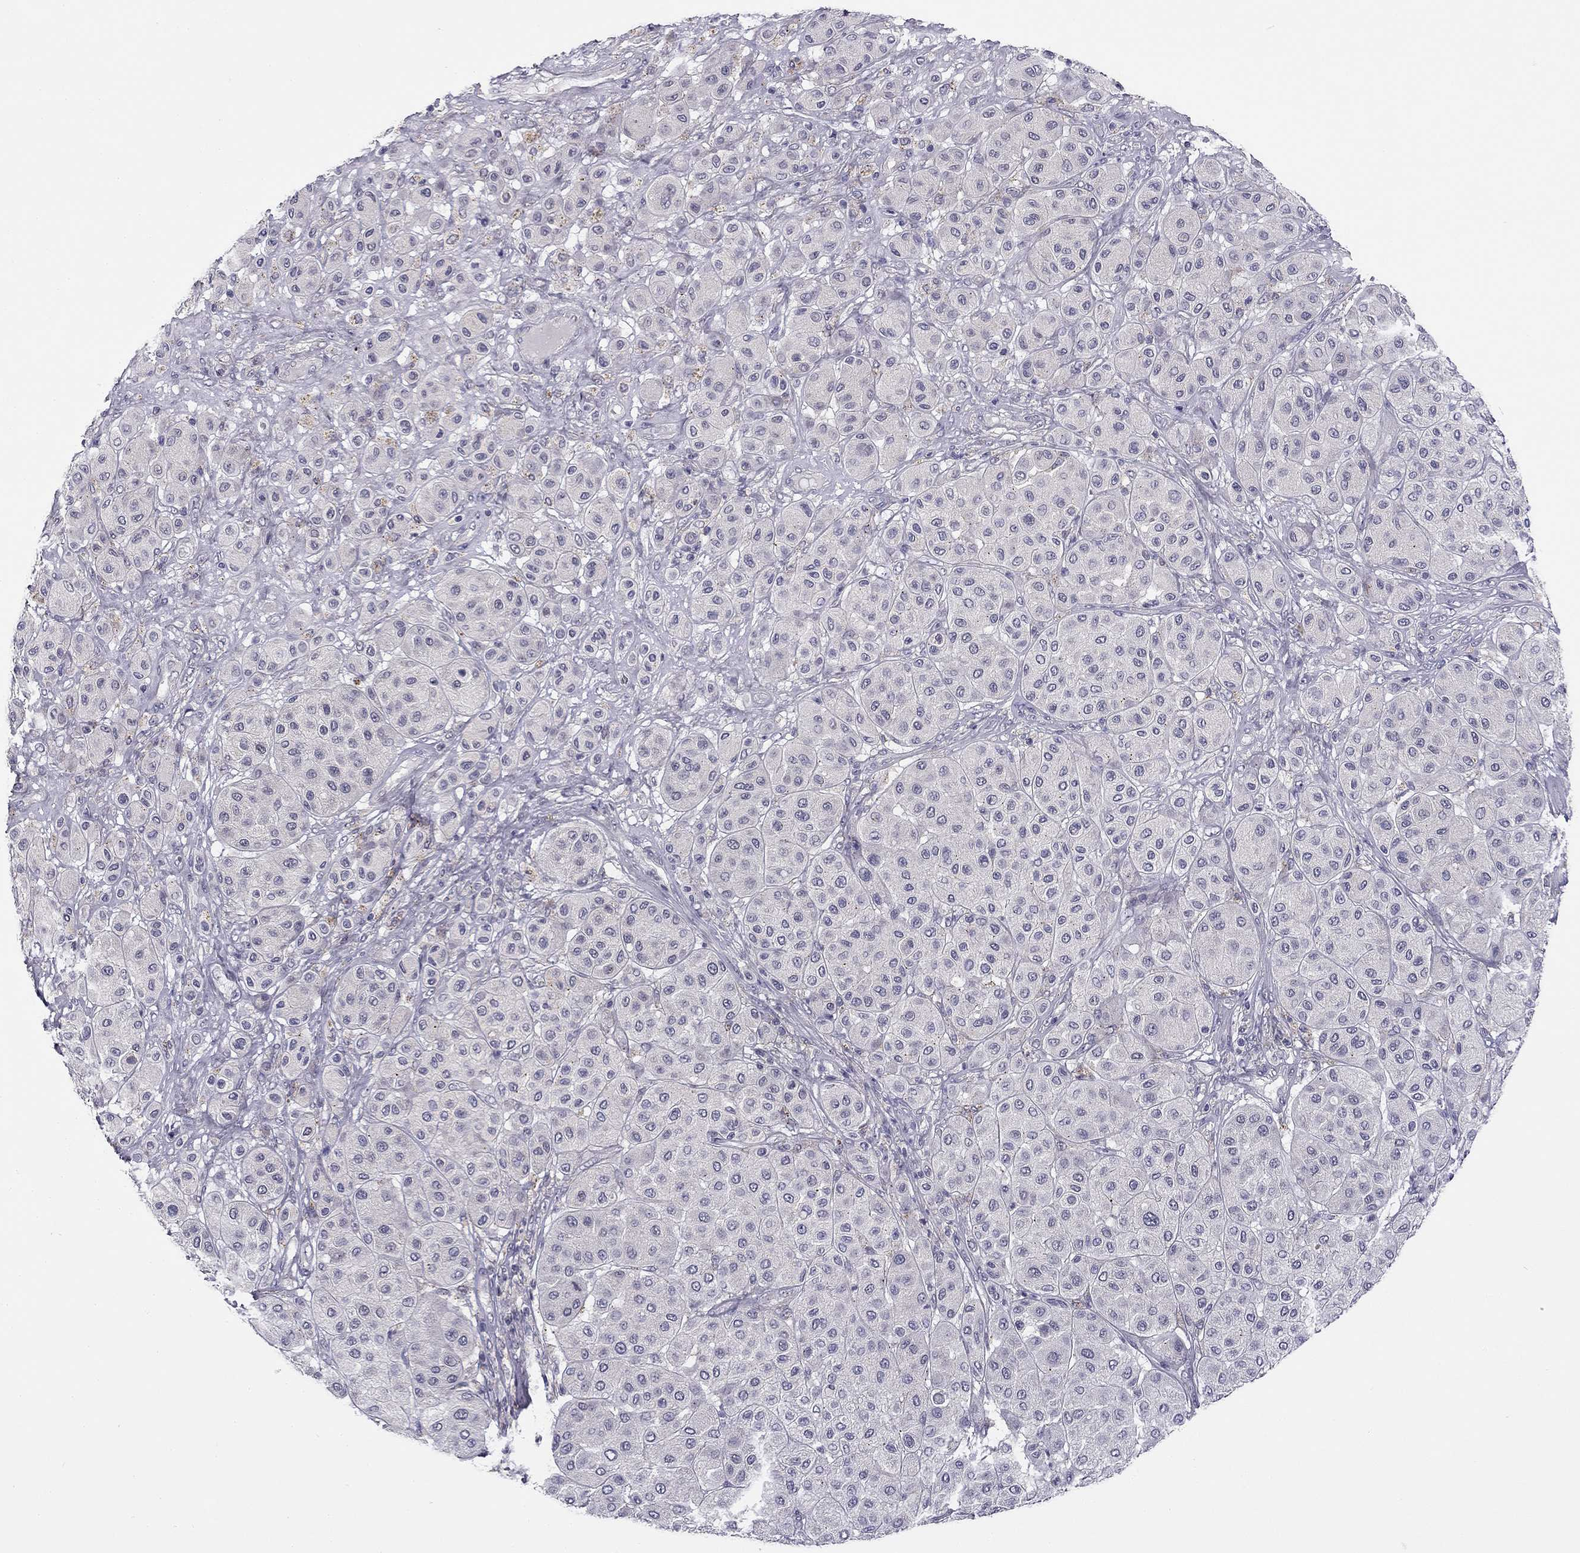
{"staining": {"intensity": "negative", "quantity": "none", "location": "none"}, "tissue": "melanoma", "cell_type": "Tumor cells", "image_type": "cancer", "snomed": [{"axis": "morphology", "description": "Malignant melanoma, Metastatic site"}, {"axis": "topography", "description": "Smooth muscle"}], "caption": "Immunohistochemistry micrograph of melanoma stained for a protein (brown), which shows no expression in tumor cells.", "gene": "CNR1", "patient": {"sex": "male", "age": 41}}